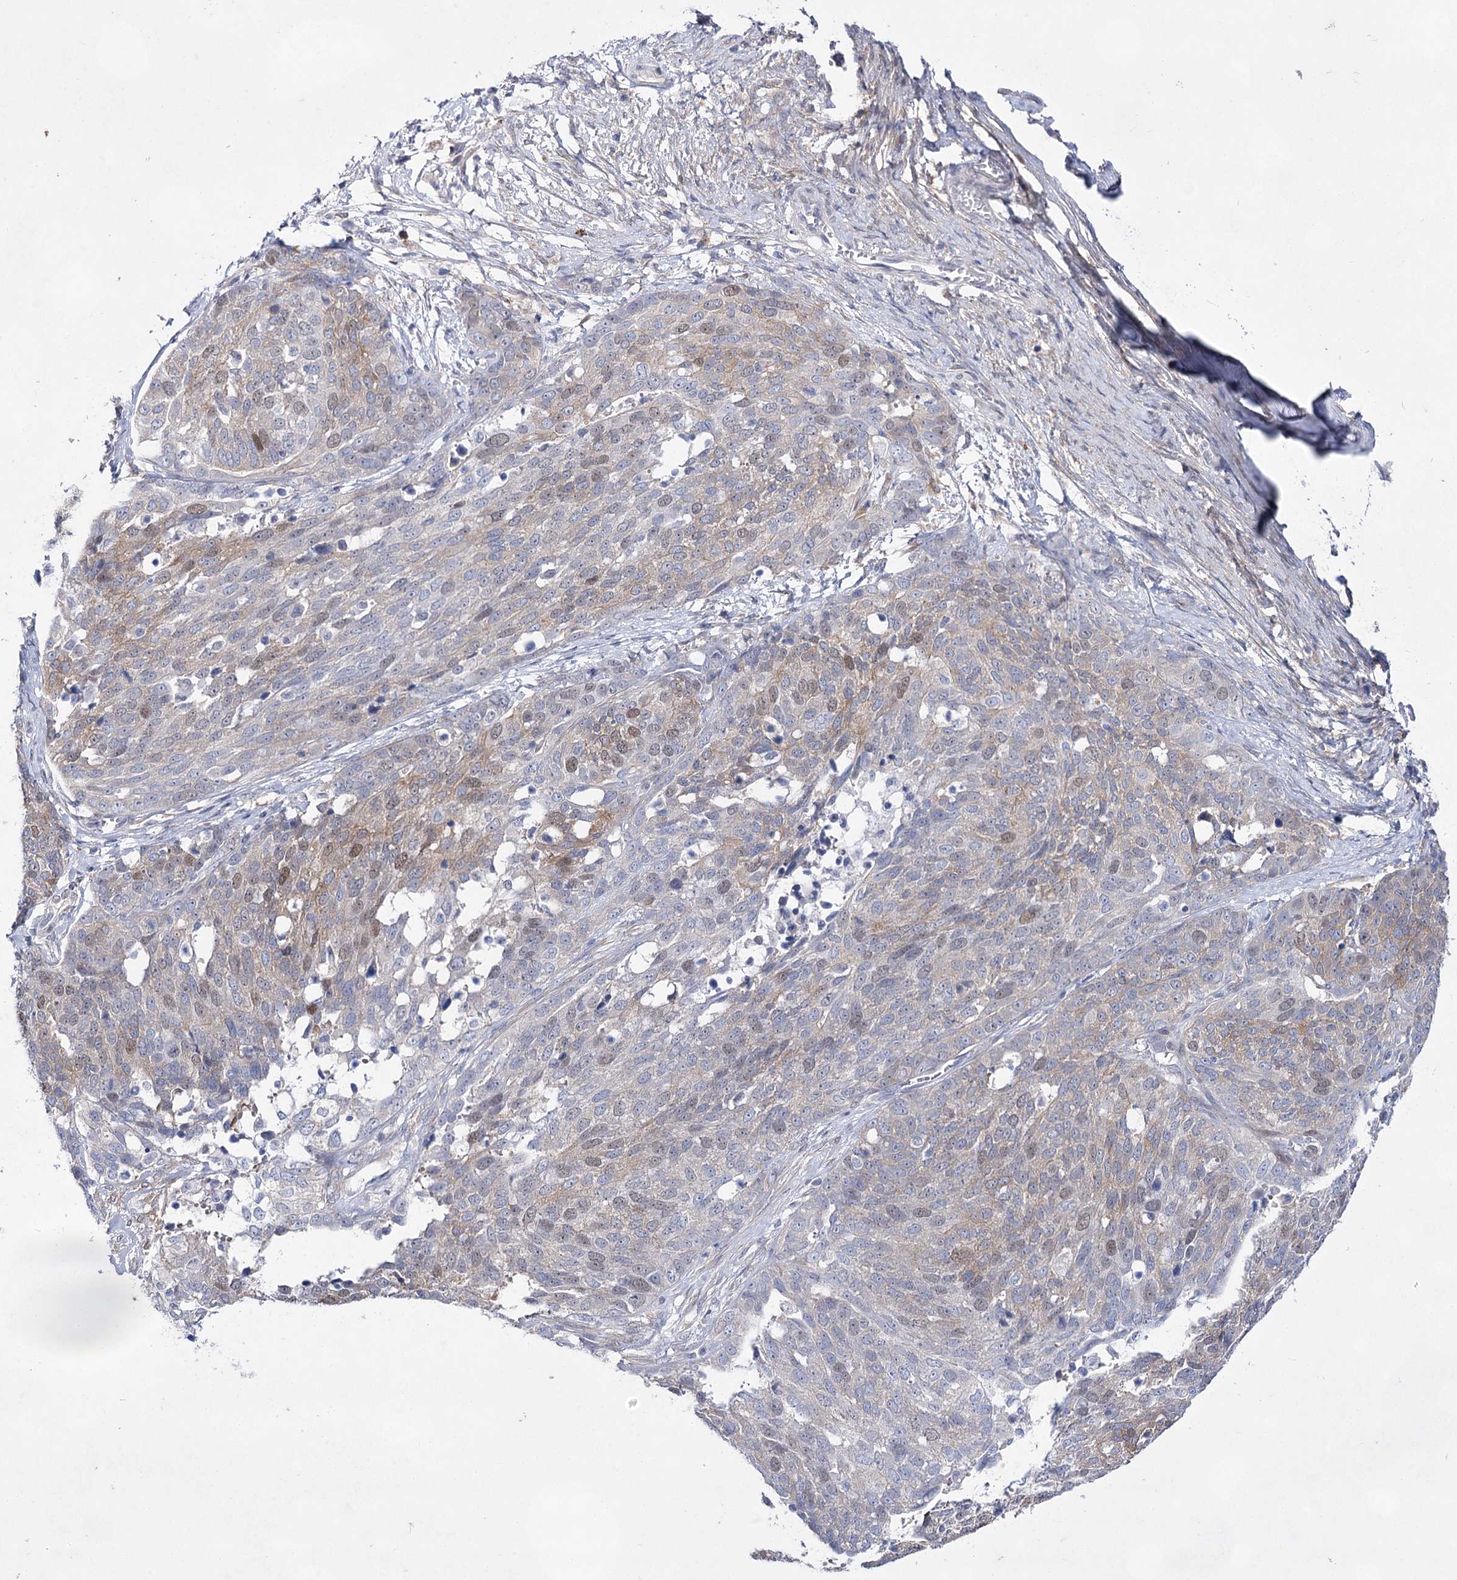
{"staining": {"intensity": "moderate", "quantity": "<25%", "location": "nuclear"}, "tissue": "ovarian cancer", "cell_type": "Tumor cells", "image_type": "cancer", "snomed": [{"axis": "morphology", "description": "Cystadenocarcinoma, serous, NOS"}, {"axis": "topography", "description": "Ovary"}], "caption": "Serous cystadenocarcinoma (ovarian) was stained to show a protein in brown. There is low levels of moderate nuclear positivity in approximately <25% of tumor cells.", "gene": "UGDH", "patient": {"sex": "female", "age": 44}}